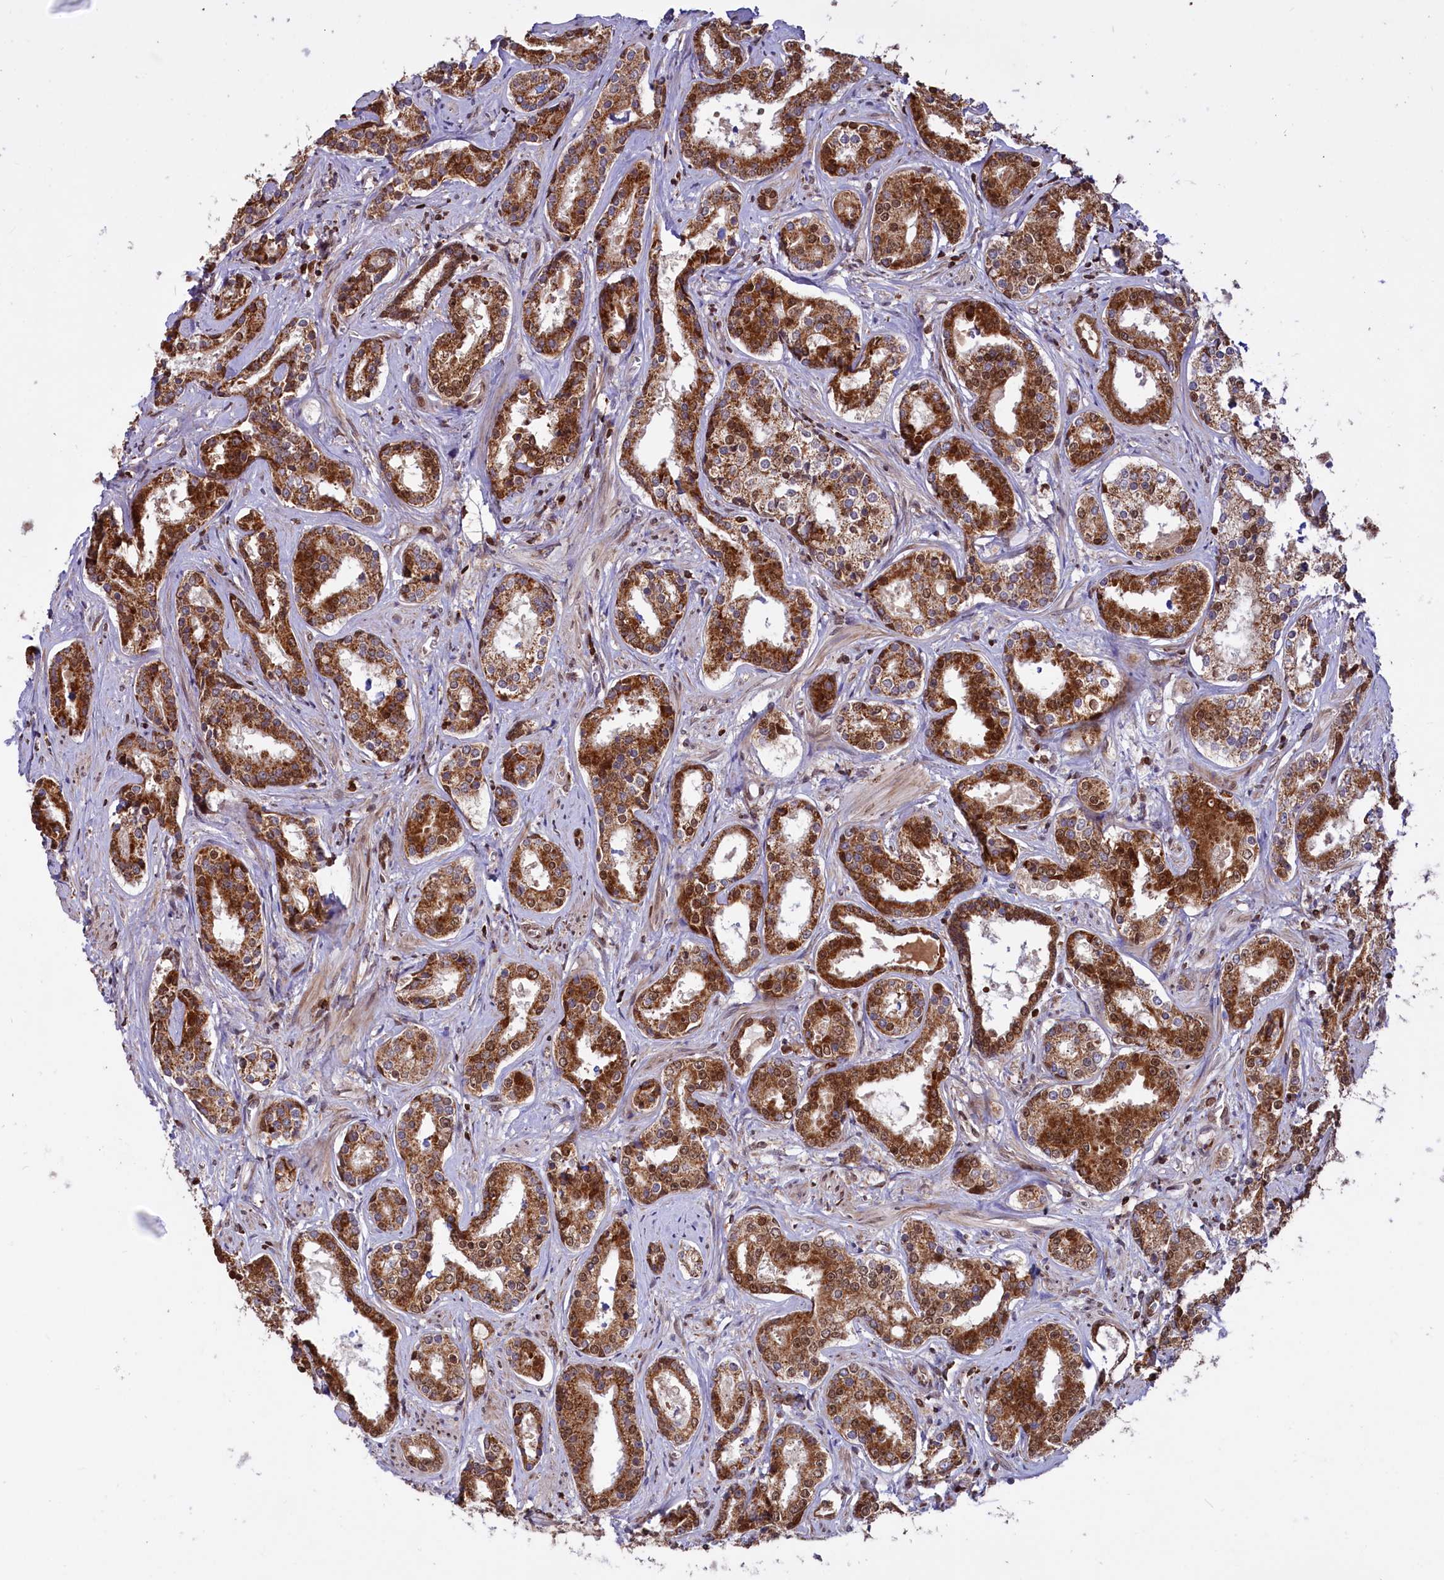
{"staining": {"intensity": "strong", "quantity": ">75%", "location": "cytoplasmic/membranous"}, "tissue": "prostate cancer", "cell_type": "Tumor cells", "image_type": "cancer", "snomed": [{"axis": "morphology", "description": "Adenocarcinoma, High grade"}, {"axis": "topography", "description": "Prostate"}], "caption": "Immunohistochemical staining of prostate cancer shows high levels of strong cytoplasmic/membranous staining in approximately >75% of tumor cells.", "gene": "PHC3", "patient": {"sex": "male", "age": 58}}